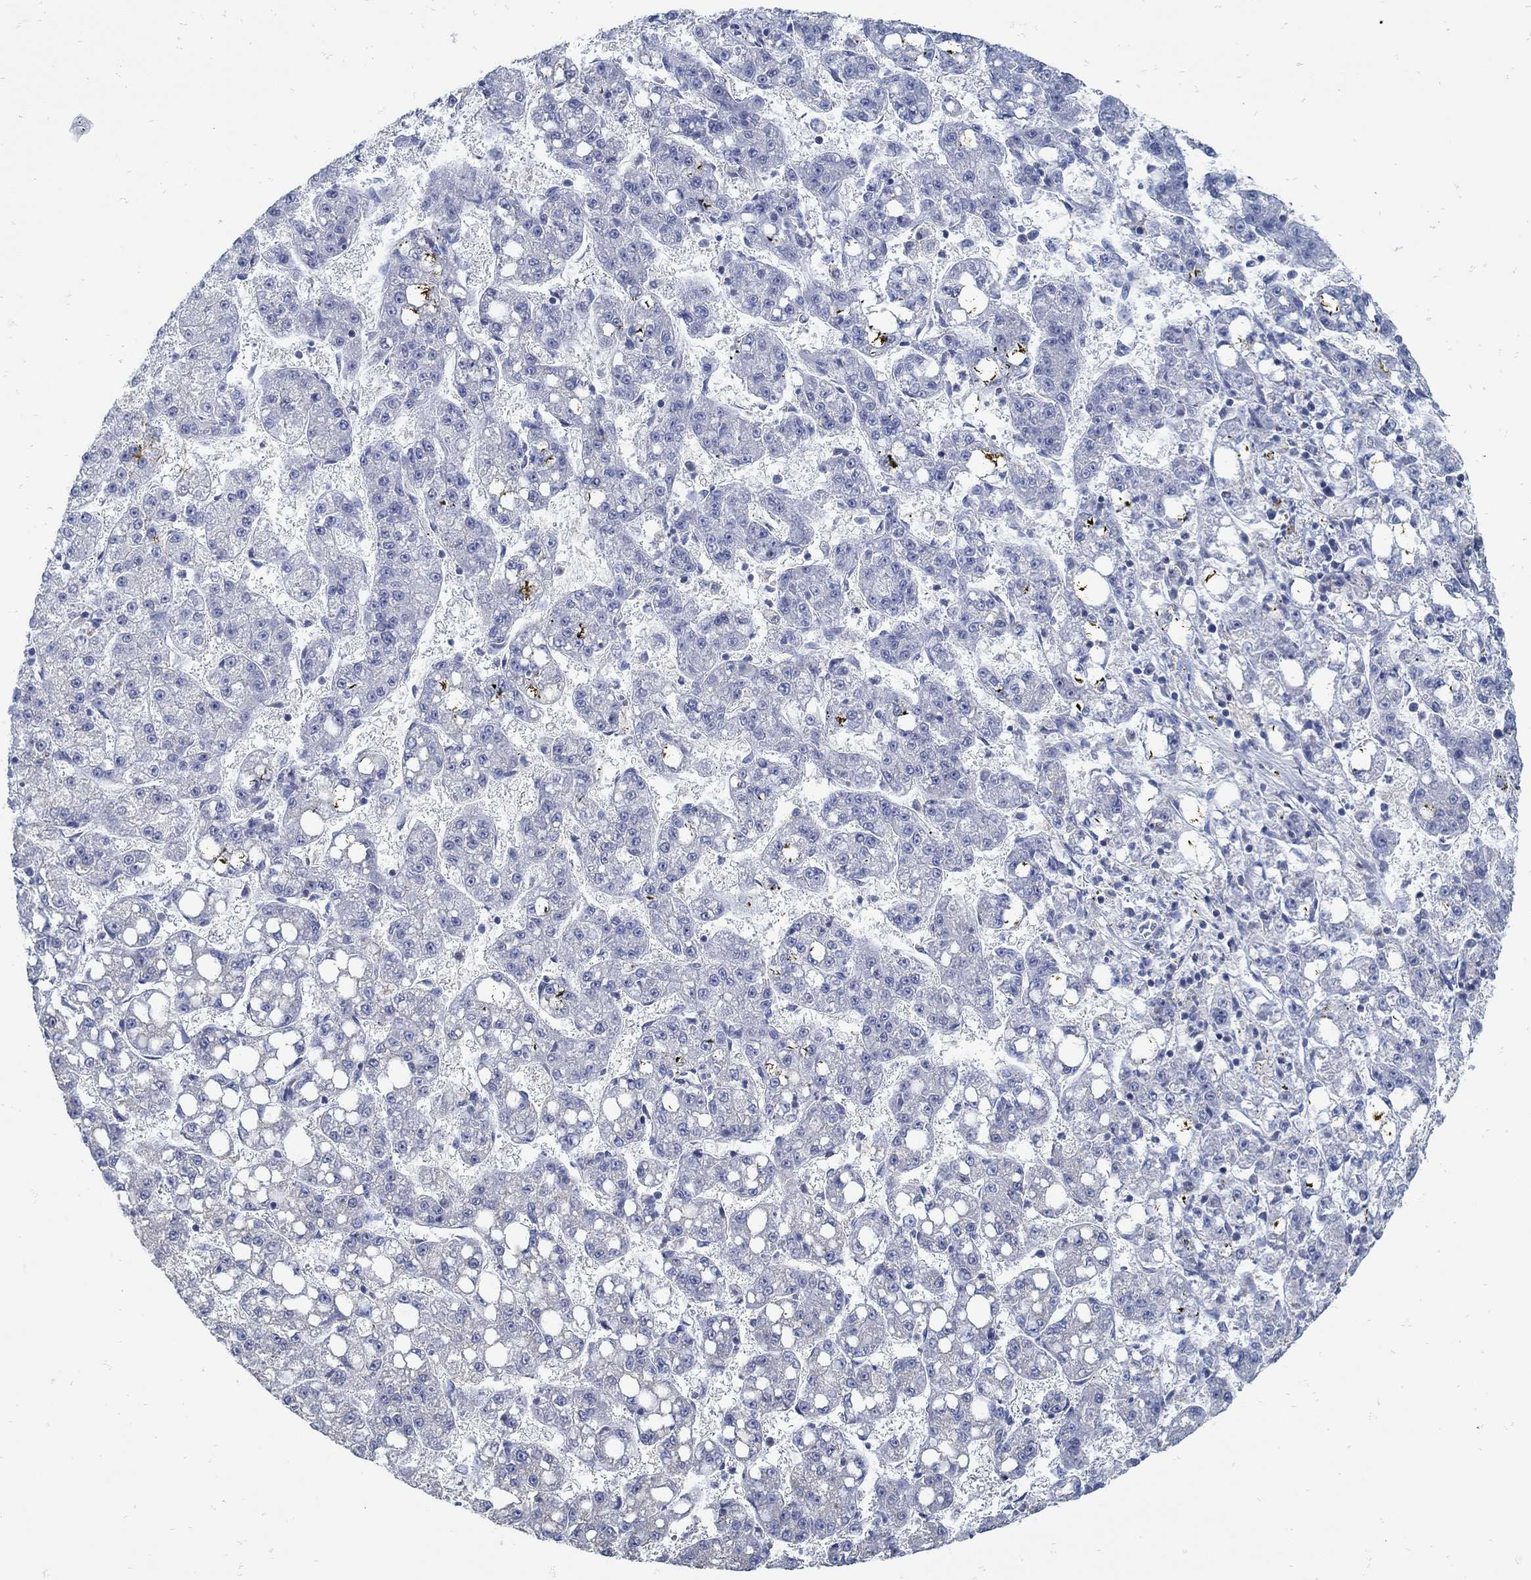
{"staining": {"intensity": "negative", "quantity": "none", "location": "none"}, "tissue": "liver cancer", "cell_type": "Tumor cells", "image_type": "cancer", "snomed": [{"axis": "morphology", "description": "Carcinoma, Hepatocellular, NOS"}, {"axis": "topography", "description": "Liver"}], "caption": "Micrograph shows no protein positivity in tumor cells of liver cancer tissue.", "gene": "ZFAND4", "patient": {"sex": "female", "age": 65}}